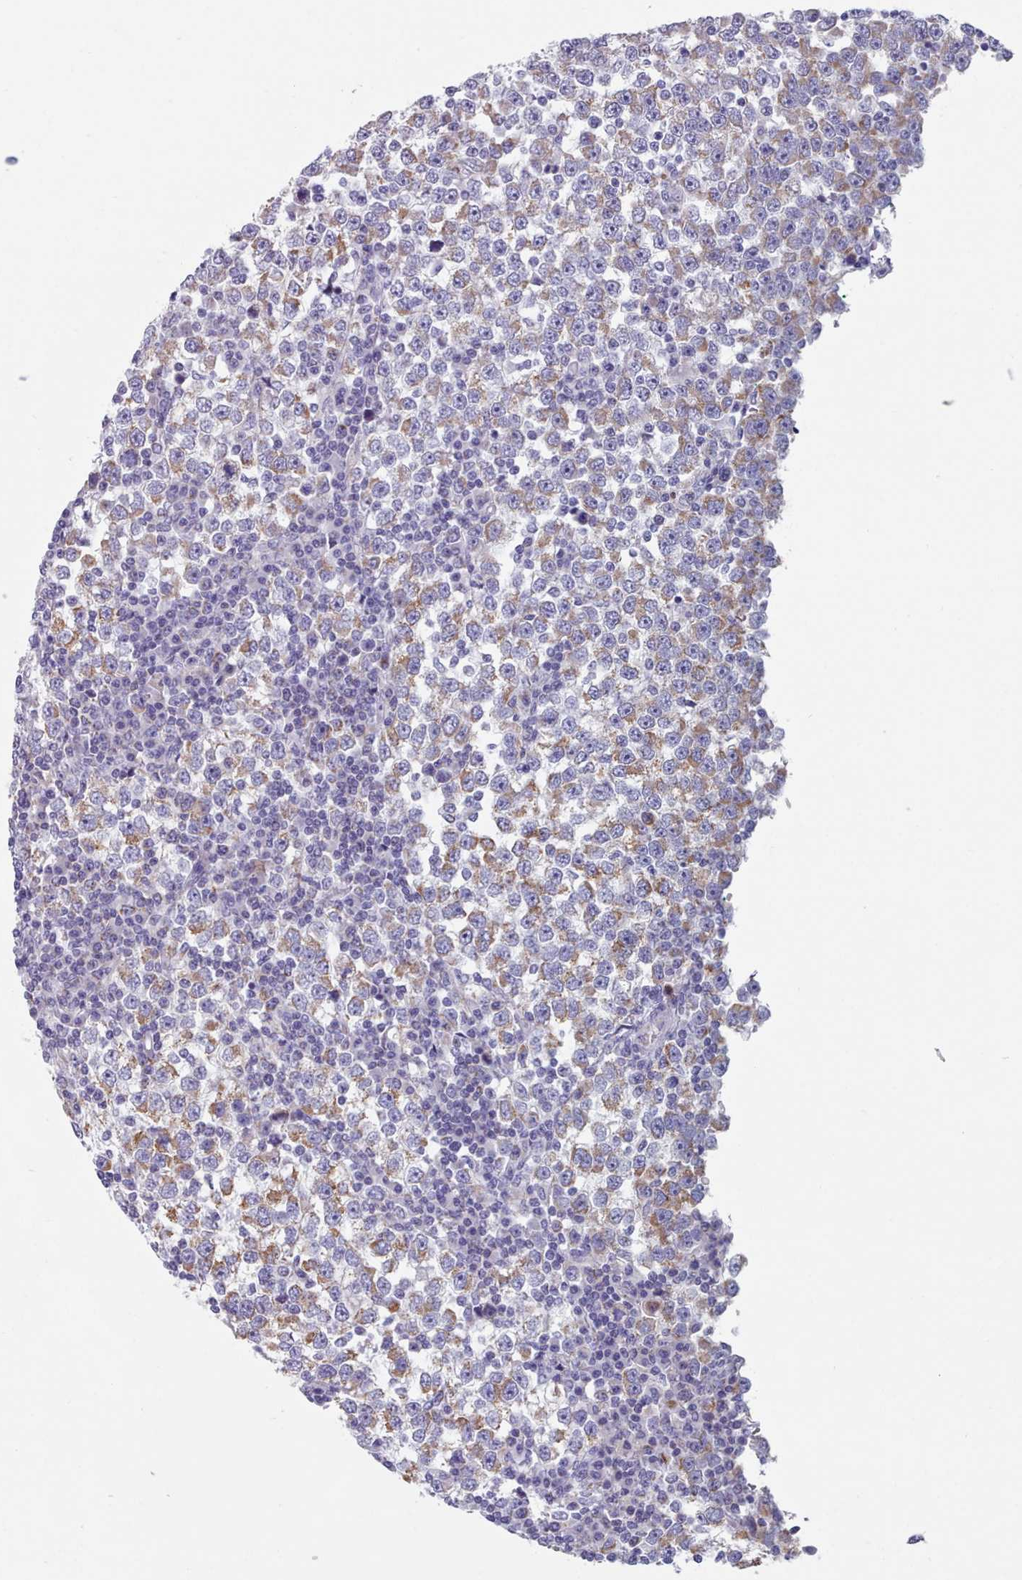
{"staining": {"intensity": "moderate", "quantity": ">75%", "location": "cytoplasmic/membranous"}, "tissue": "testis cancer", "cell_type": "Tumor cells", "image_type": "cancer", "snomed": [{"axis": "morphology", "description": "Seminoma, NOS"}, {"axis": "topography", "description": "Testis"}], "caption": "Testis cancer stained with IHC shows moderate cytoplasmic/membranous staining in about >75% of tumor cells.", "gene": "HAO1", "patient": {"sex": "male", "age": 65}}